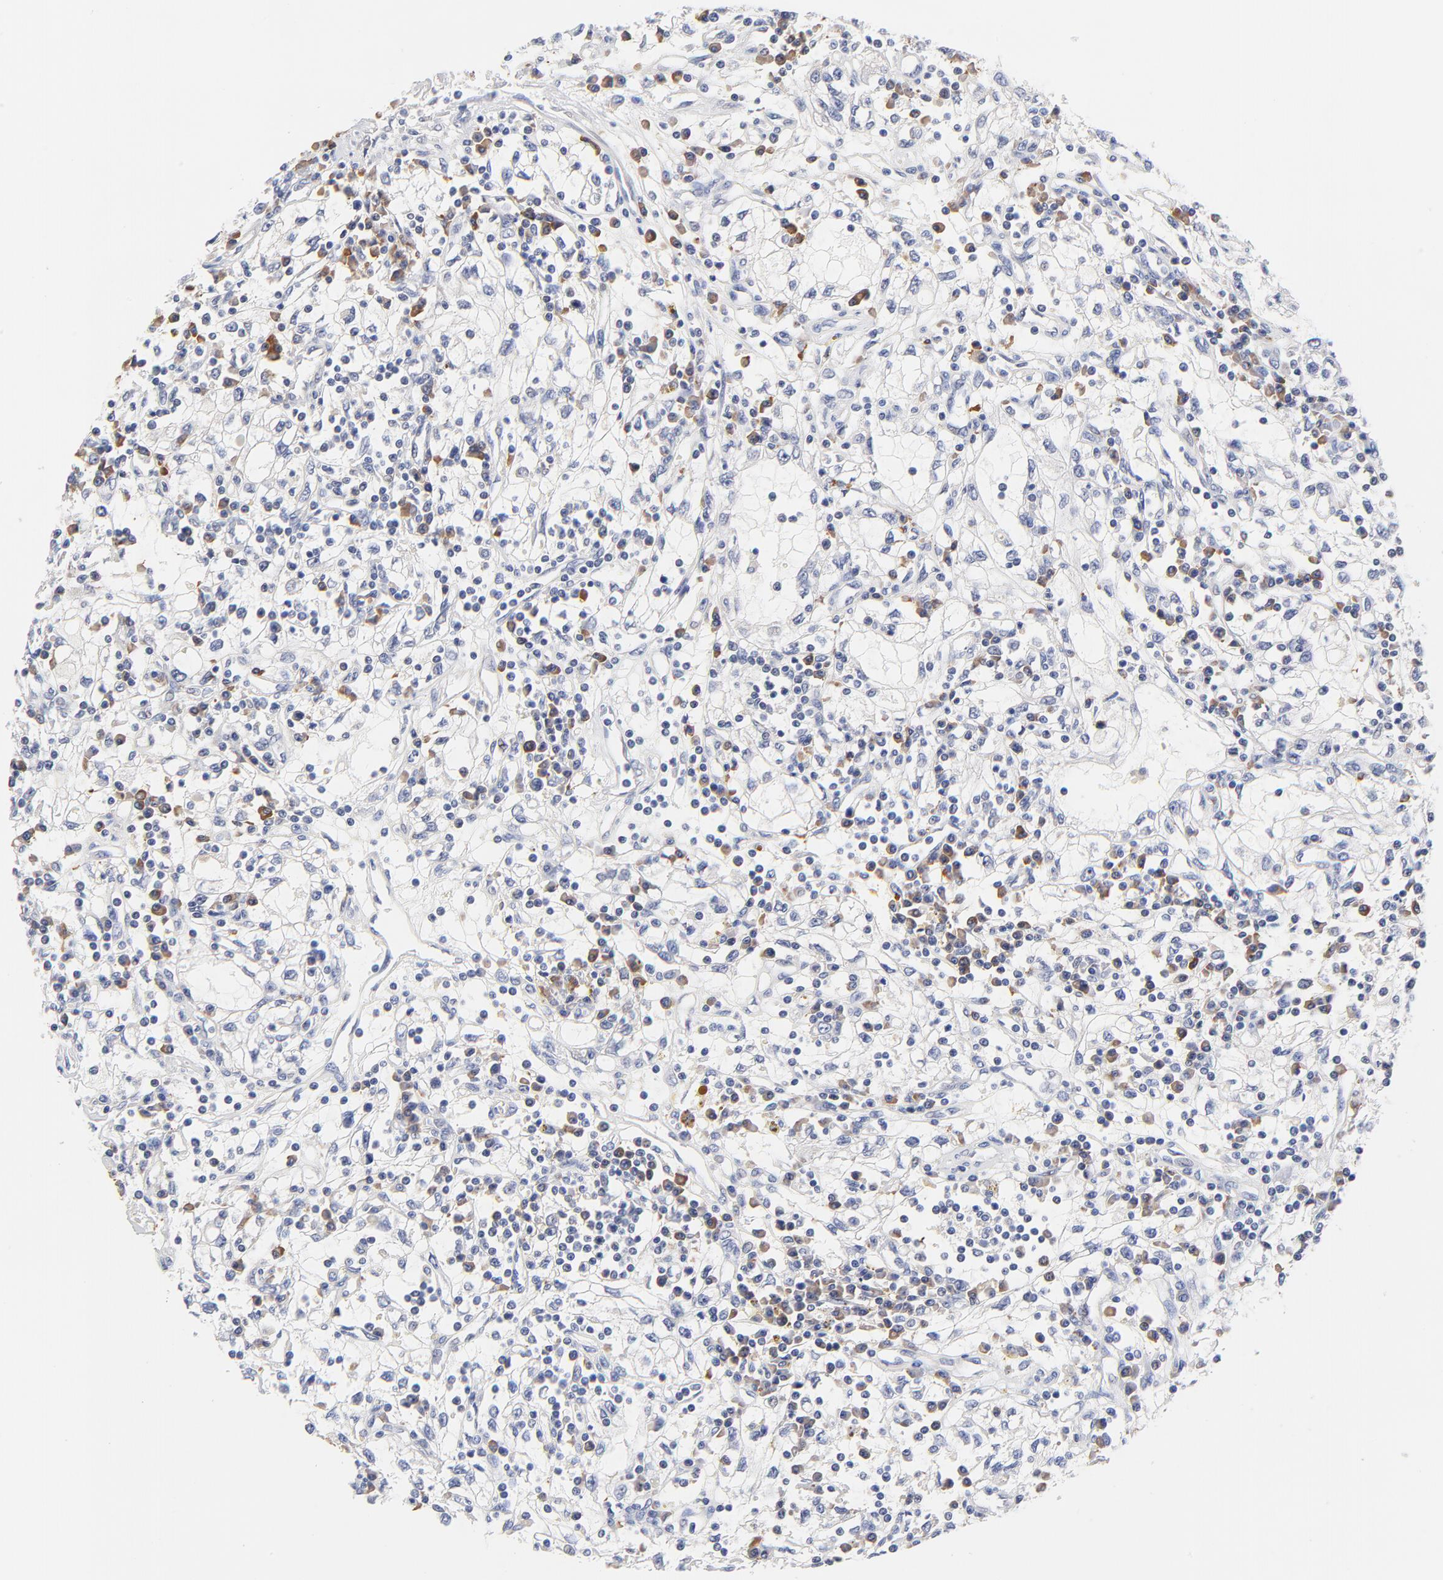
{"staining": {"intensity": "negative", "quantity": "none", "location": "none"}, "tissue": "renal cancer", "cell_type": "Tumor cells", "image_type": "cancer", "snomed": [{"axis": "morphology", "description": "Adenocarcinoma, NOS"}, {"axis": "topography", "description": "Kidney"}], "caption": "Adenocarcinoma (renal) was stained to show a protein in brown. There is no significant staining in tumor cells. (IHC, brightfield microscopy, high magnification).", "gene": "TWNK", "patient": {"sex": "male", "age": 82}}